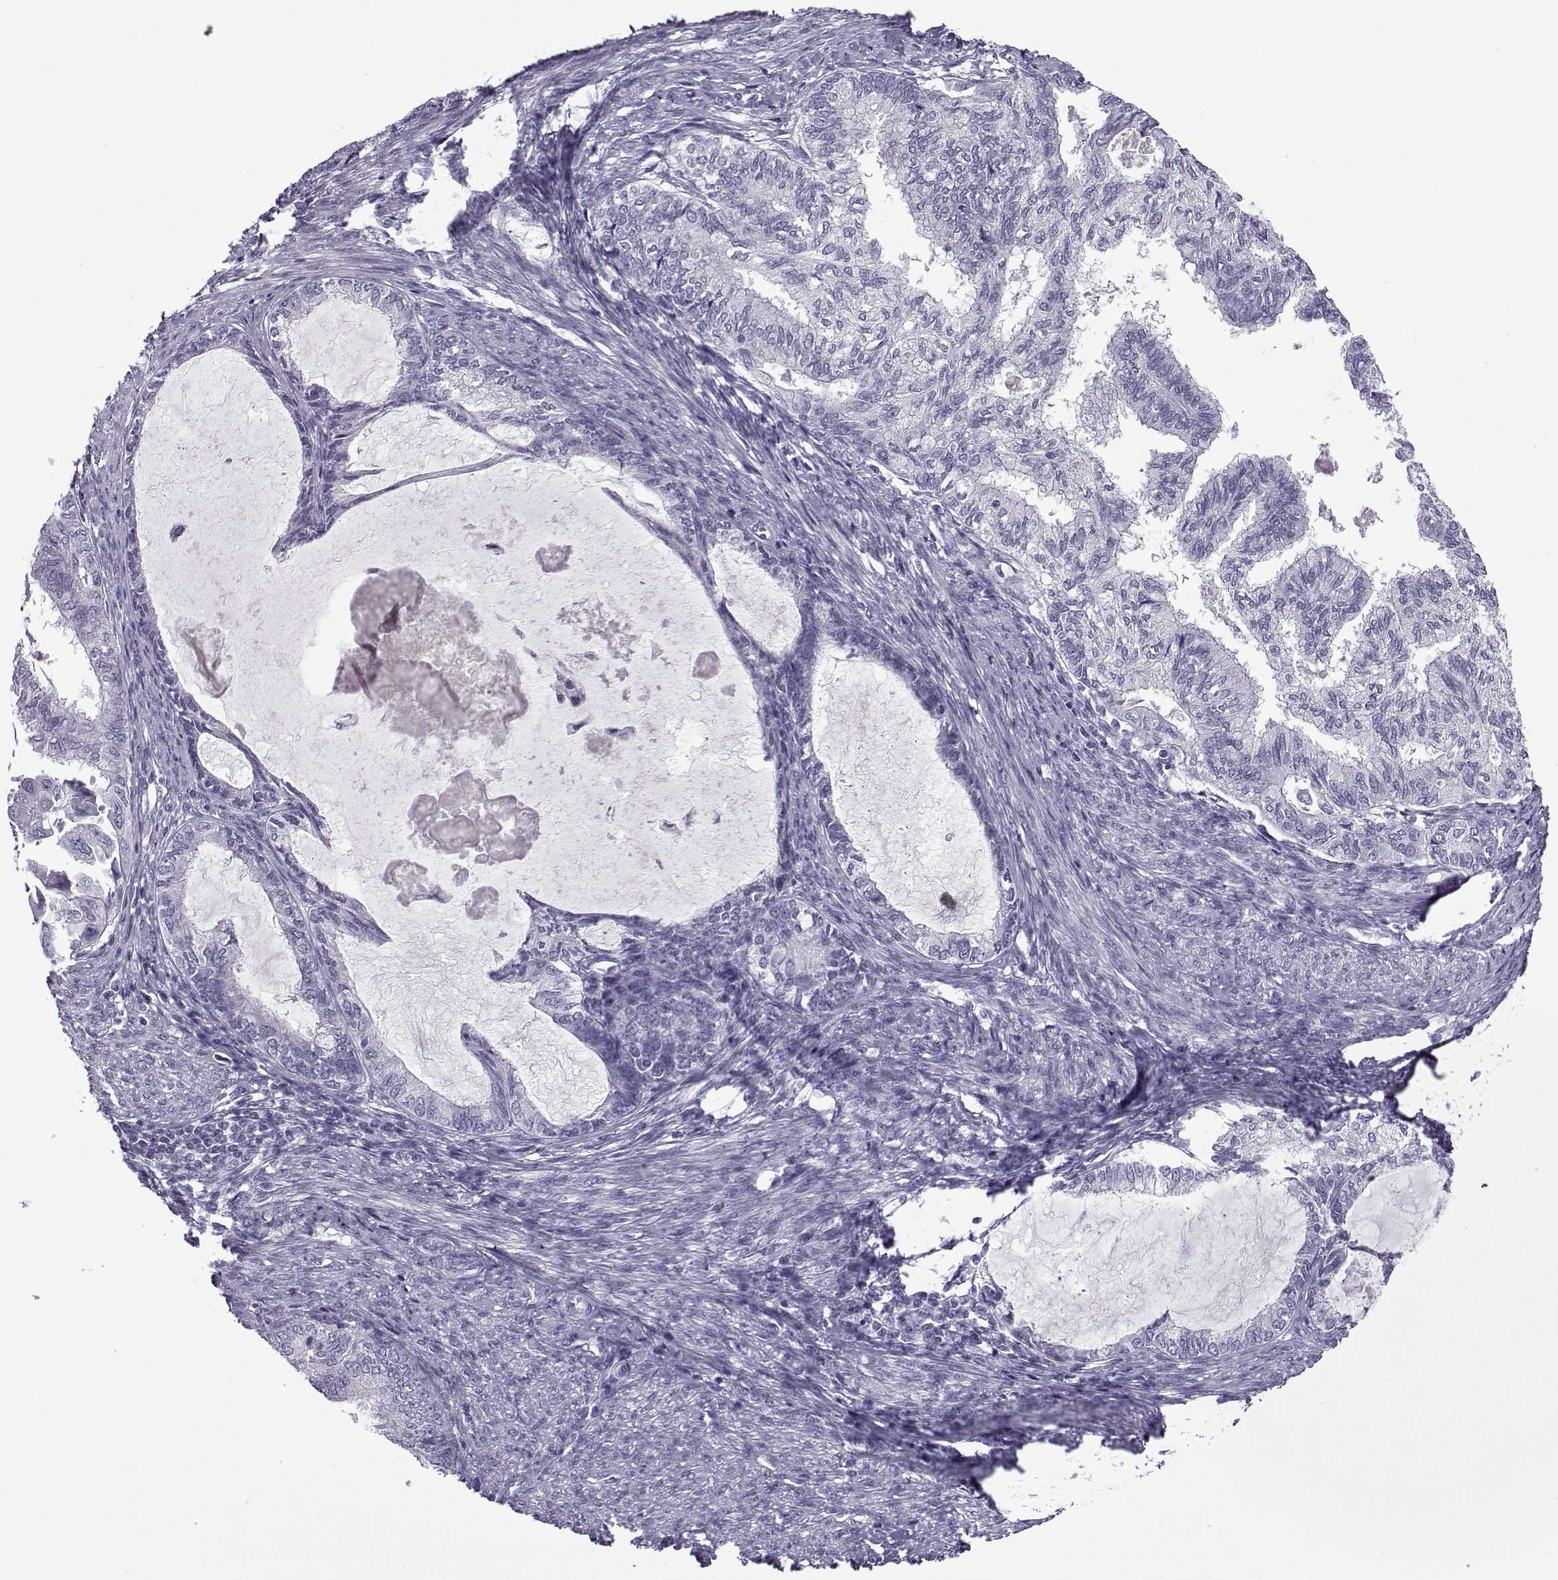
{"staining": {"intensity": "negative", "quantity": "none", "location": "none"}, "tissue": "endometrial cancer", "cell_type": "Tumor cells", "image_type": "cancer", "snomed": [{"axis": "morphology", "description": "Adenocarcinoma, NOS"}, {"axis": "topography", "description": "Endometrium"}], "caption": "Tumor cells show no significant protein expression in endometrial adenocarcinoma.", "gene": "OIP5", "patient": {"sex": "female", "age": 86}}